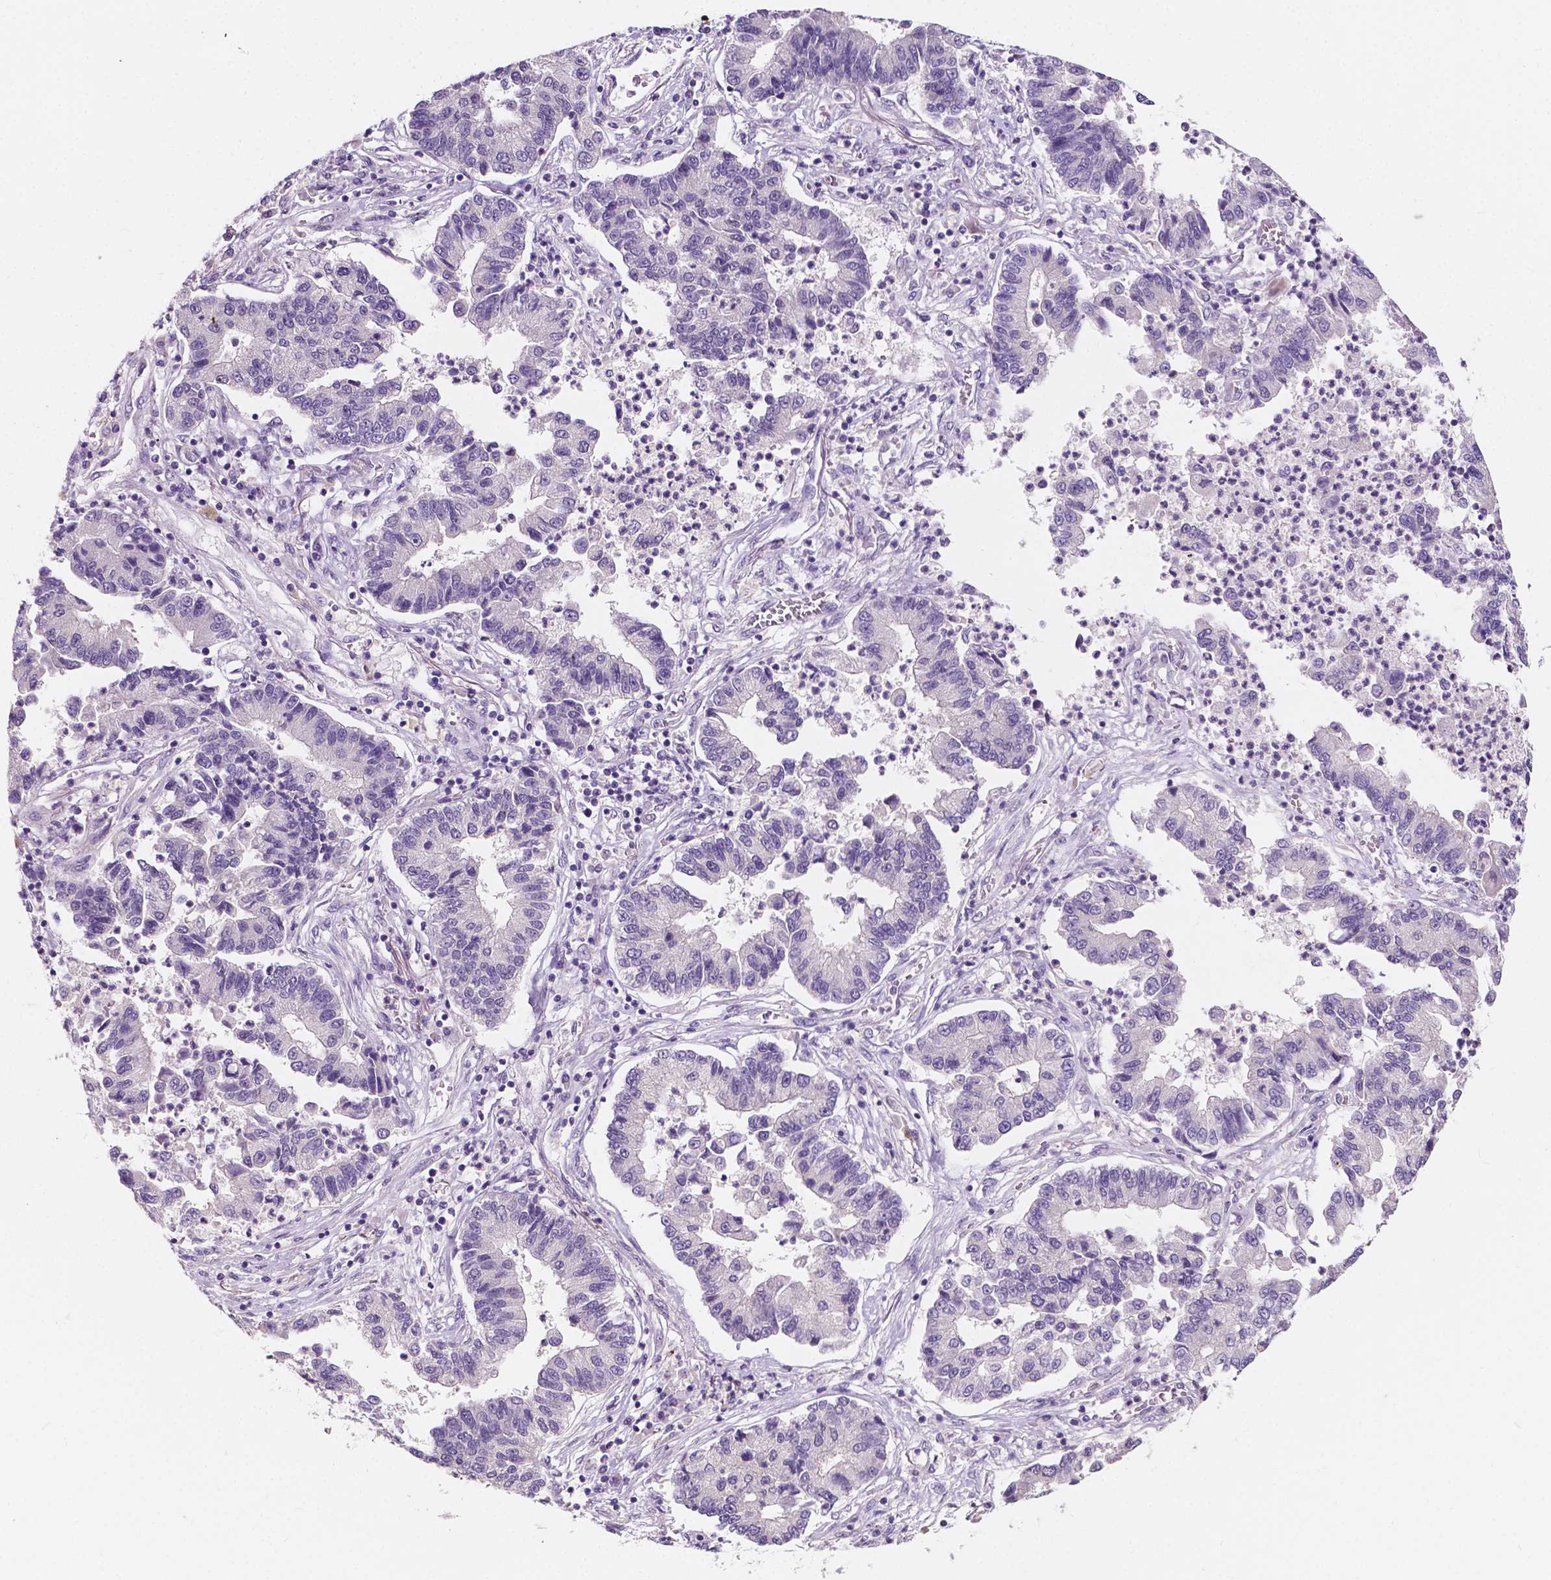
{"staining": {"intensity": "negative", "quantity": "none", "location": "none"}, "tissue": "lung cancer", "cell_type": "Tumor cells", "image_type": "cancer", "snomed": [{"axis": "morphology", "description": "Adenocarcinoma, NOS"}, {"axis": "topography", "description": "Lung"}], "caption": "Lung adenocarcinoma stained for a protein using IHC demonstrates no expression tumor cells.", "gene": "SIRT2", "patient": {"sex": "female", "age": 57}}